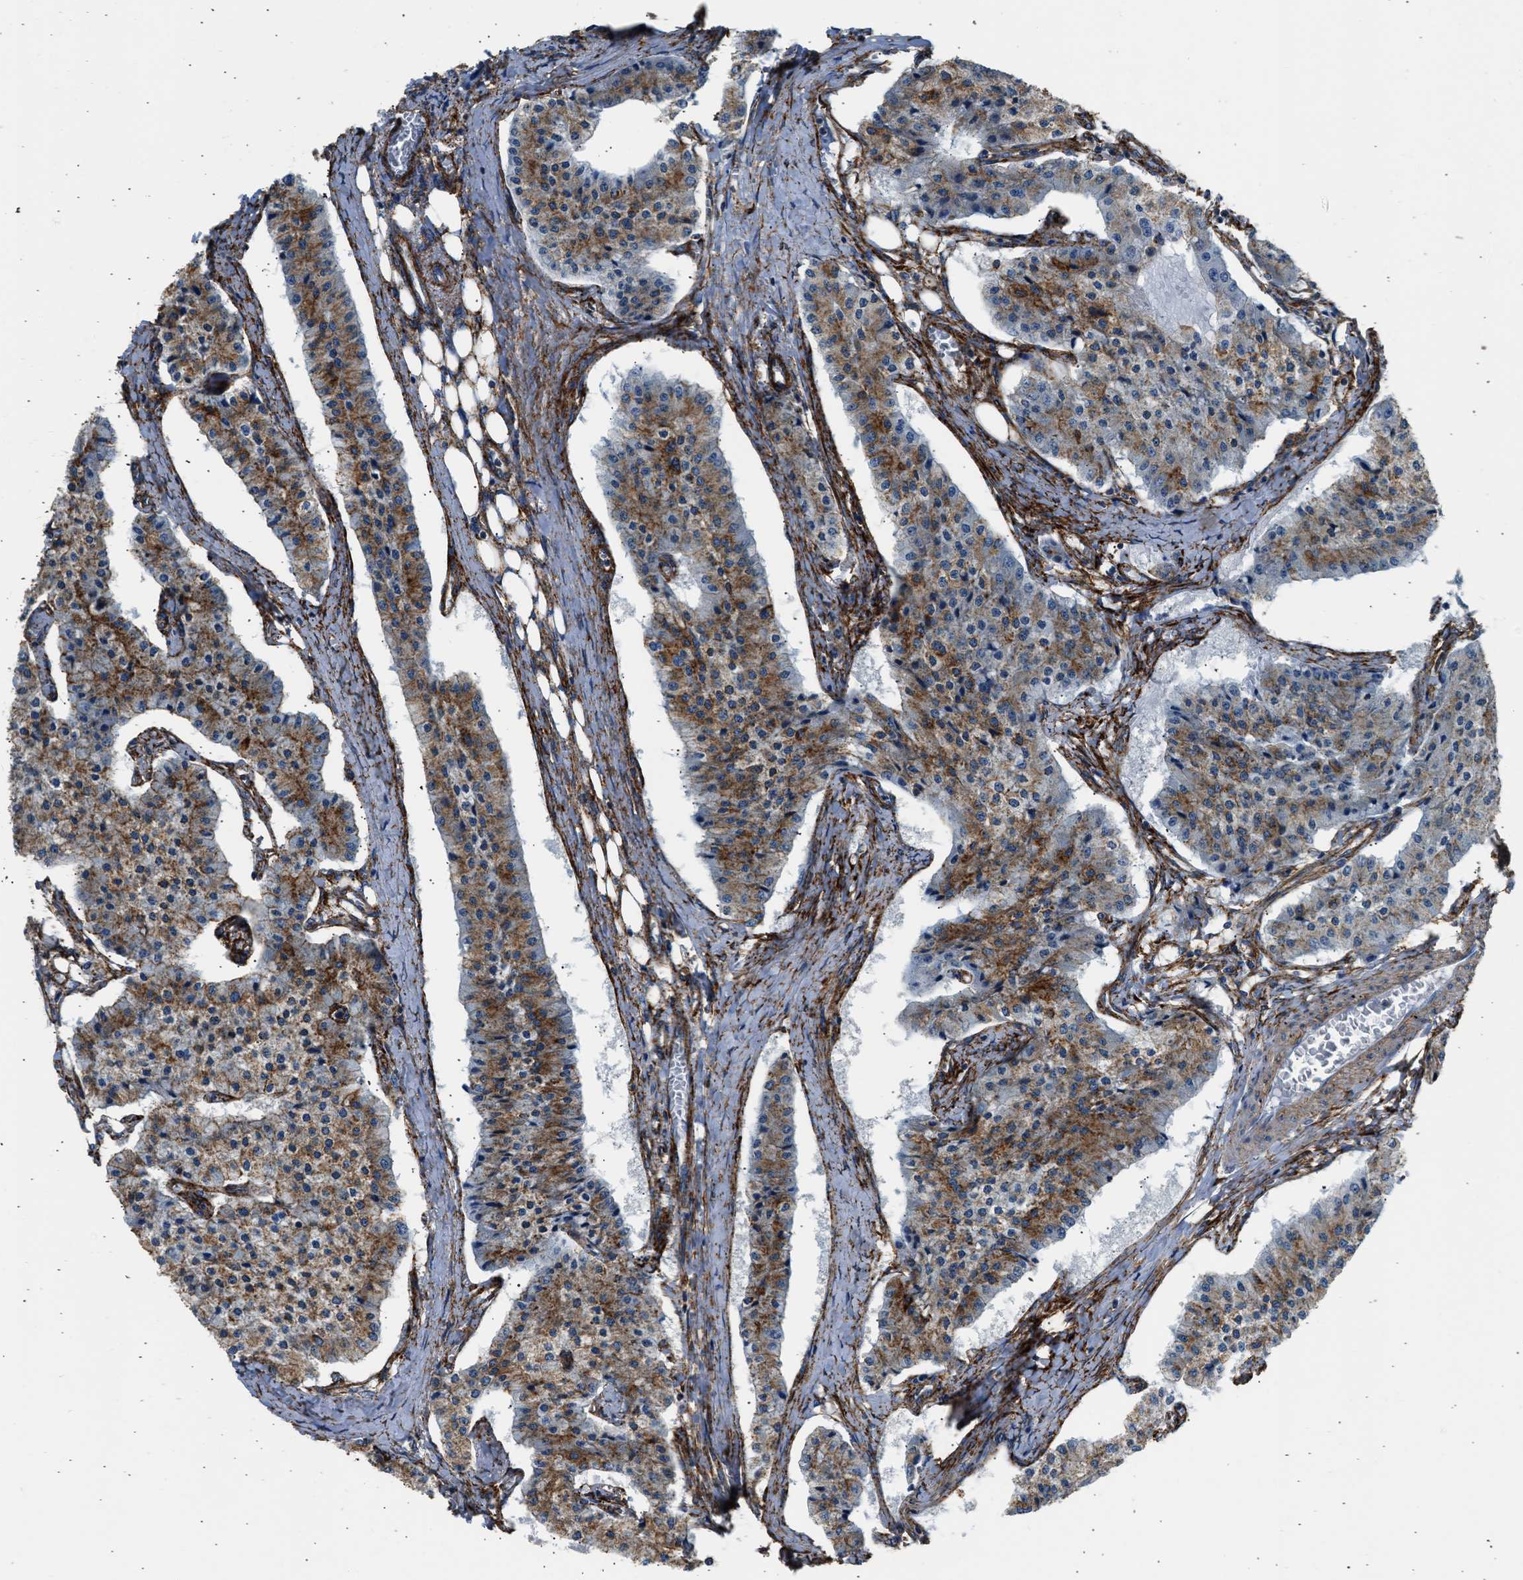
{"staining": {"intensity": "moderate", "quantity": ">75%", "location": "cytoplasmic/membranous"}, "tissue": "carcinoid", "cell_type": "Tumor cells", "image_type": "cancer", "snomed": [{"axis": "morphology", "description": "Carcinoid, malignant, NOS"}, {"axis": "topography", "description": "Colon"}], "caption": "Immunohistochemistry (IHC) histopathology image of carcinoid stained for a protein (brown), which displays medium levels of moderate cytoplasmic/membranous positivity in approximately >75% of tumor cells.", "gene": "SEPTIN2", "patient": {"sex": "female", "age": 52}}